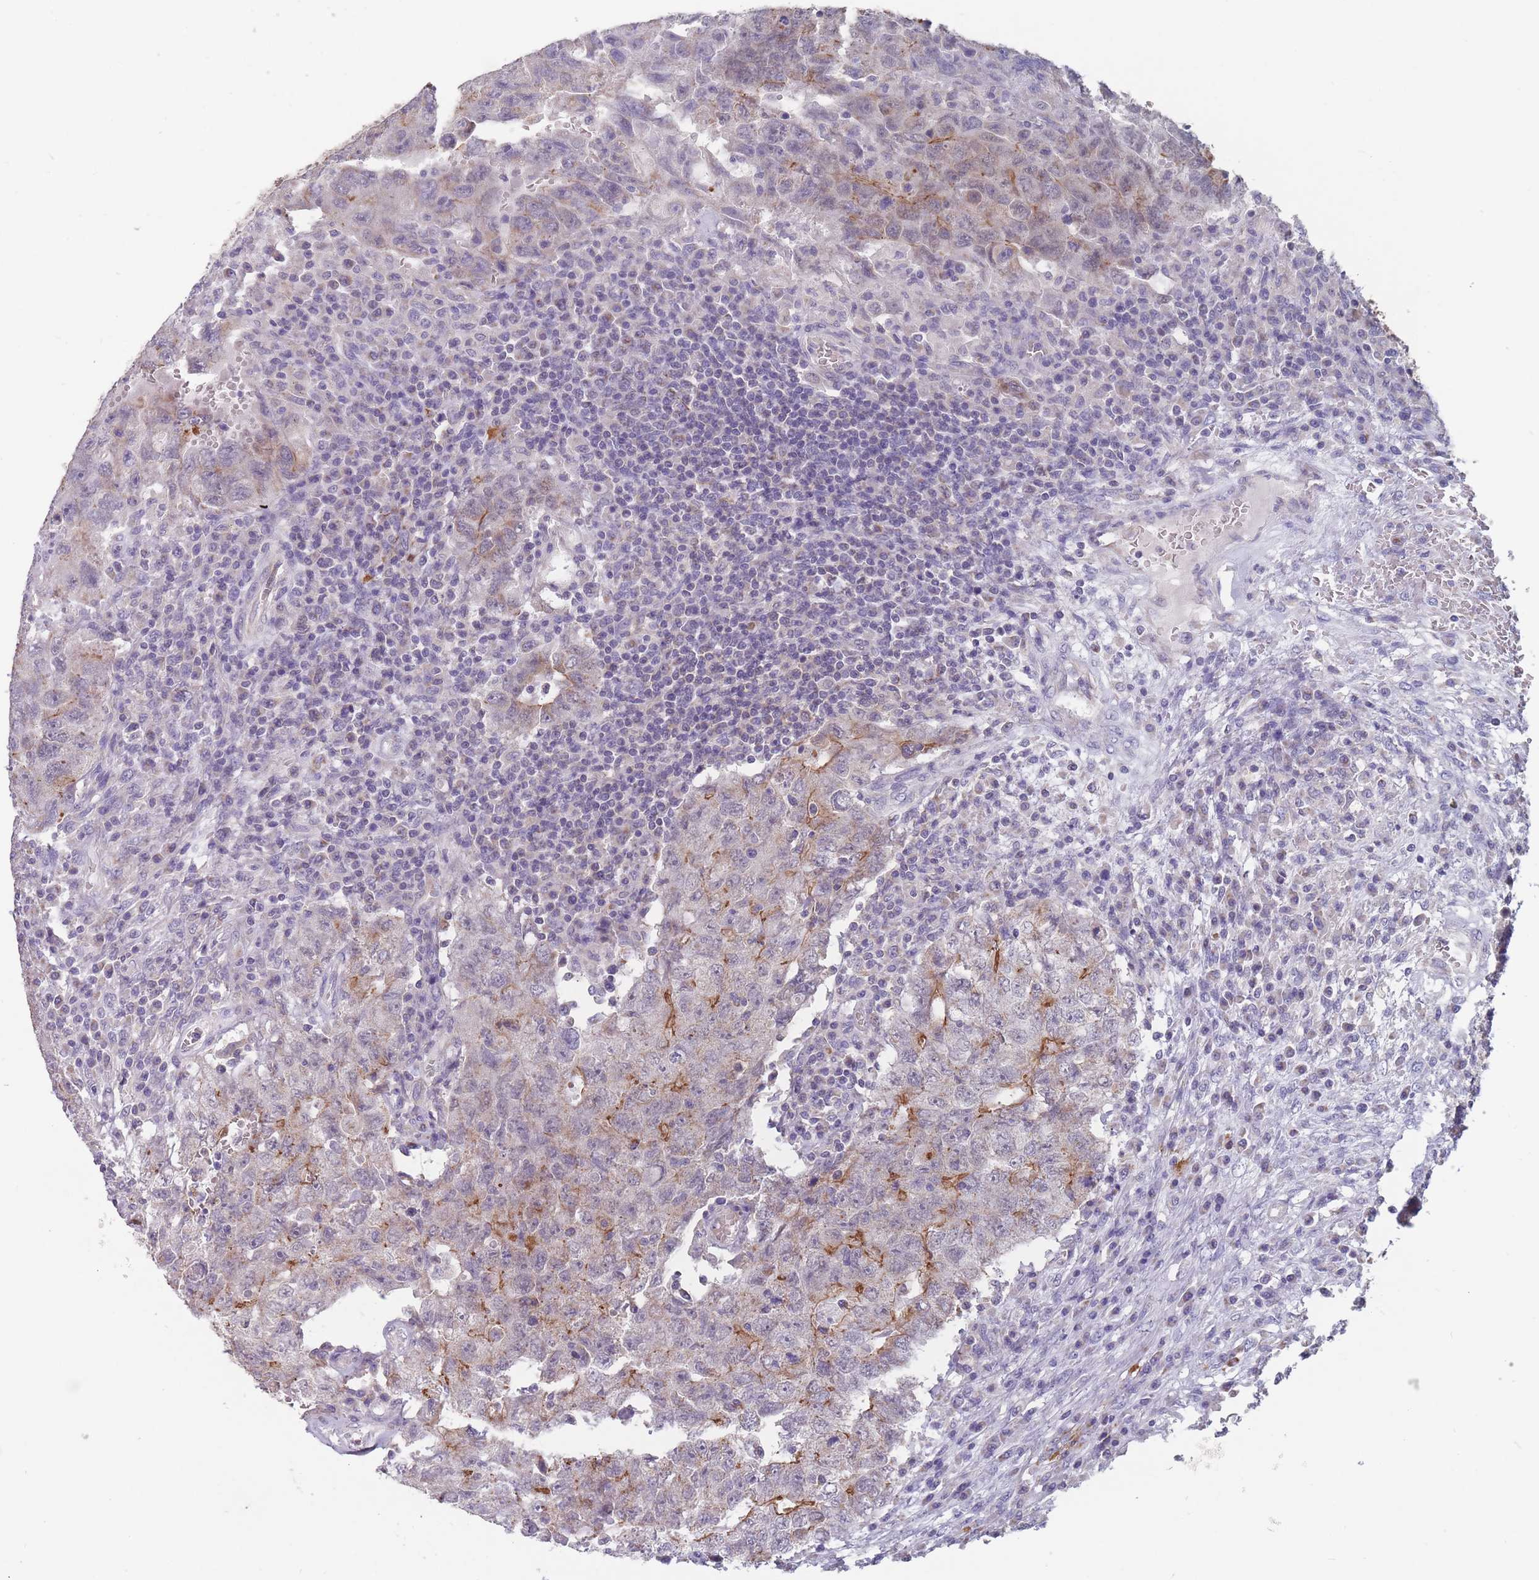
{"staining": {"intensity": "moderate", "quantity": "<25%", "location": "cytoplasmic/membranous"}, "tissue": "testis cancer", "cell_type": "Tumor cells", "image_type": "cancer", "snomed": [{"axis": "morphology", "description": "Carcinoma, Embryonal, NOS"}, {"axis": "topography", "description": "Testis"}], "caption": "Testis cancer (embryonal carcinoma) was stained to show a protein in brown. There is low levels of moderate cytoplasmic/membranous expression in approximately <25% of tumor cells.", "gene": "PEX7", "patient": {"sex": "male", "age": 26}}